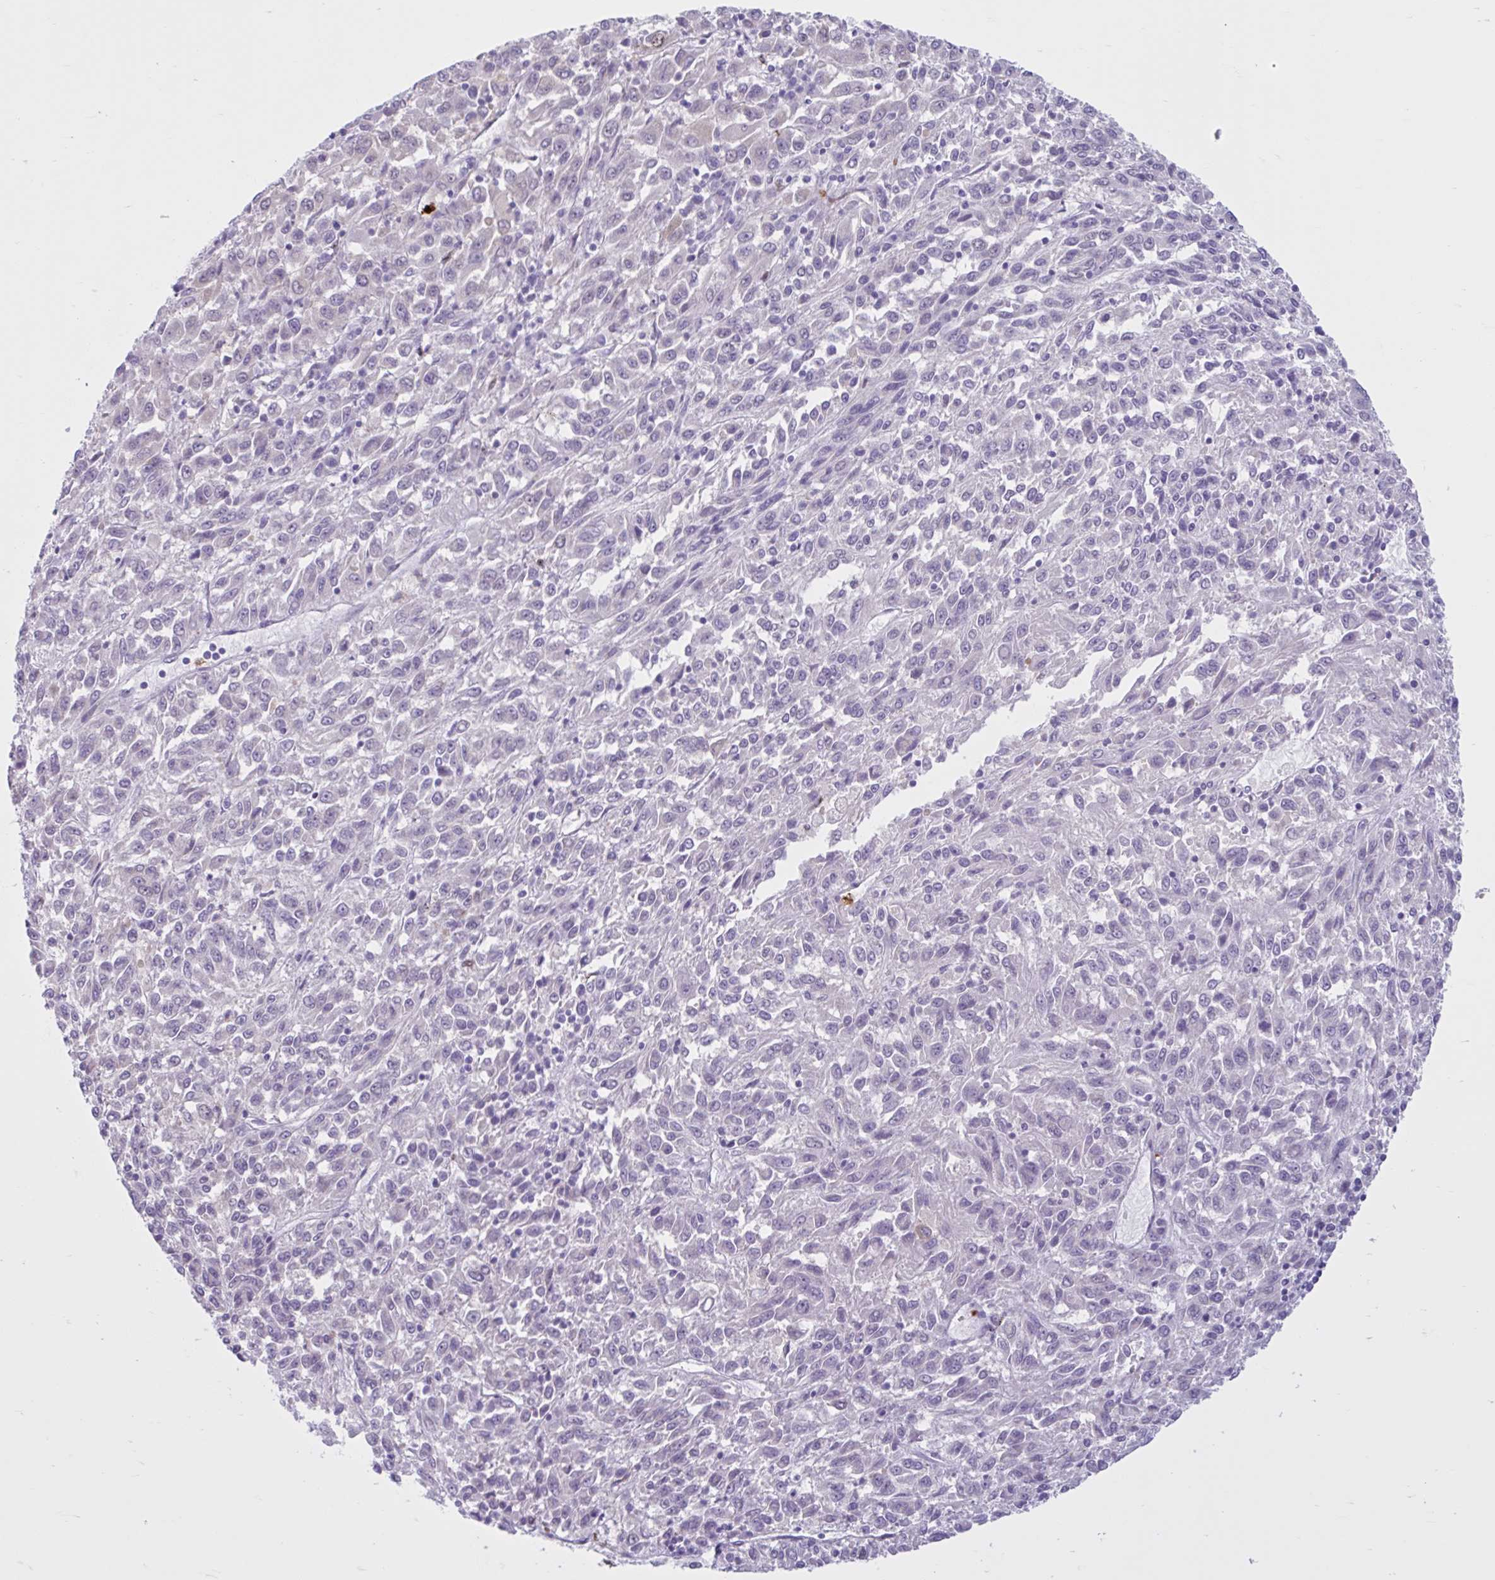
{"staining": {"intensity": "negative", "quantity": "none", "location": "none"}, "tissue": "melanoma", "cell_type": "Tumor cells", "image_type": "cancer", "snomed": [{"axis": "morphology", "description": "Malignant melanoma, Metastatic site"}, {"axis": "topography", "description": "Lung"}], "caption": "Tumor cells show no significant protein positivity in melanoma.", "gene": "CEP120", "patient": {"sex": "male", "age": 64}}